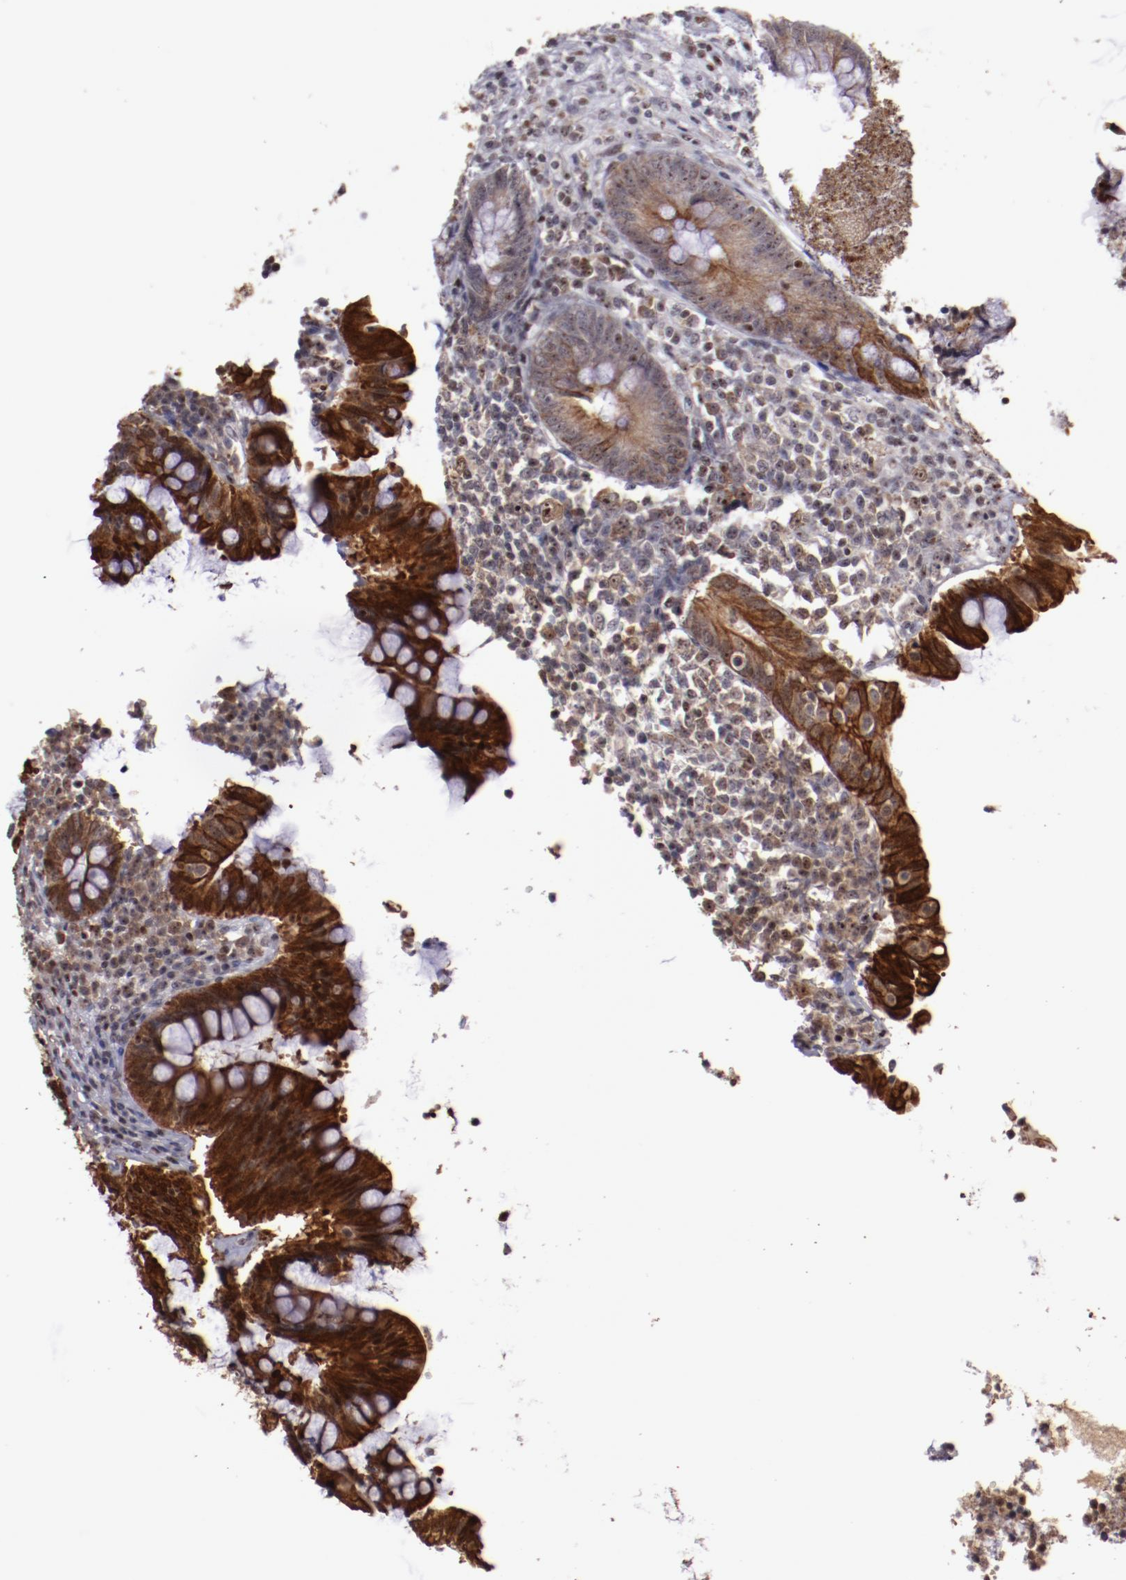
{"staining": {"intensity": "moderate", "quantity": ">75%", "location": "cytoplasmic/membranous,nuclear"}, "tissue": "appendix", "cell_type": "Glandular cells", "image_type": "normal", "snomed": [{"axis": "morphology", "description": "Normal tissue, NOS"}, {"axis": "topography", "description": "Appendix"}], "caption": "IHC image of benign human appendix stained for a protein (brown), which demonstrates medium levels of moderate cytoplasmic/membranous,nuclear expression in about >75% of glandular cells.", "gene": "DDX24", "patient": {"sex": "female", "age": 66}}